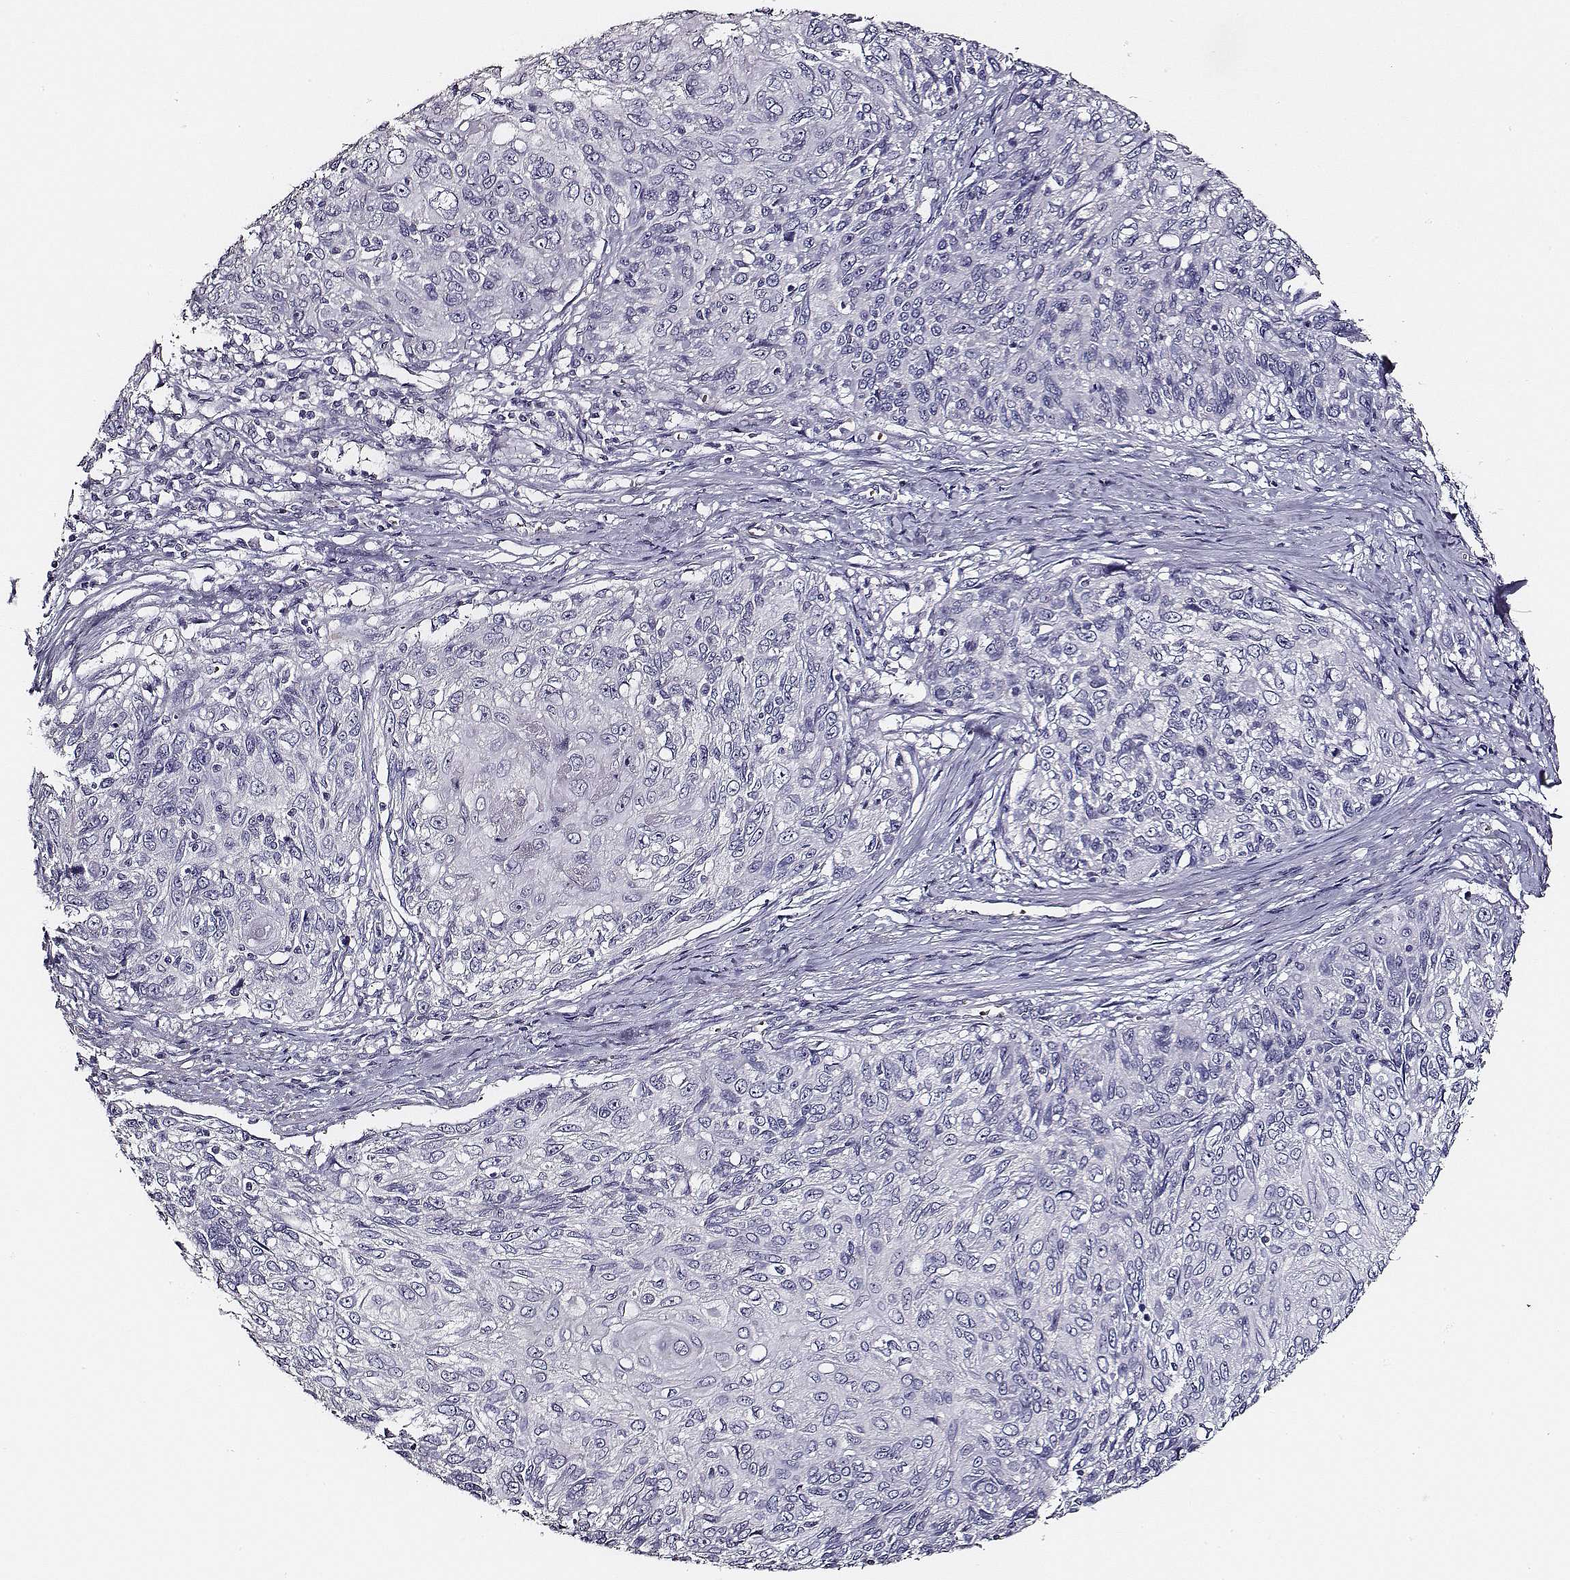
{"staining": {"intensity": "negative", "quantity": "none", "location": "none"}, "tissue": "skin cancer", "cell_type": "Tumor cells", "image_type": "cancer", "snomed": [{"axis": "morphology", "description": "Squamous cell carcinoma, NOS"}, {"axis": "topography", "description": "Skin"}], "caption": "High power microscopy histopathology image of an immunohistochemistry (IHC) image of skin cancer, revealing no significant positivity in tumor cells.", "gene": "AADAT", "patient": {"sex": "male", "age": 92}}